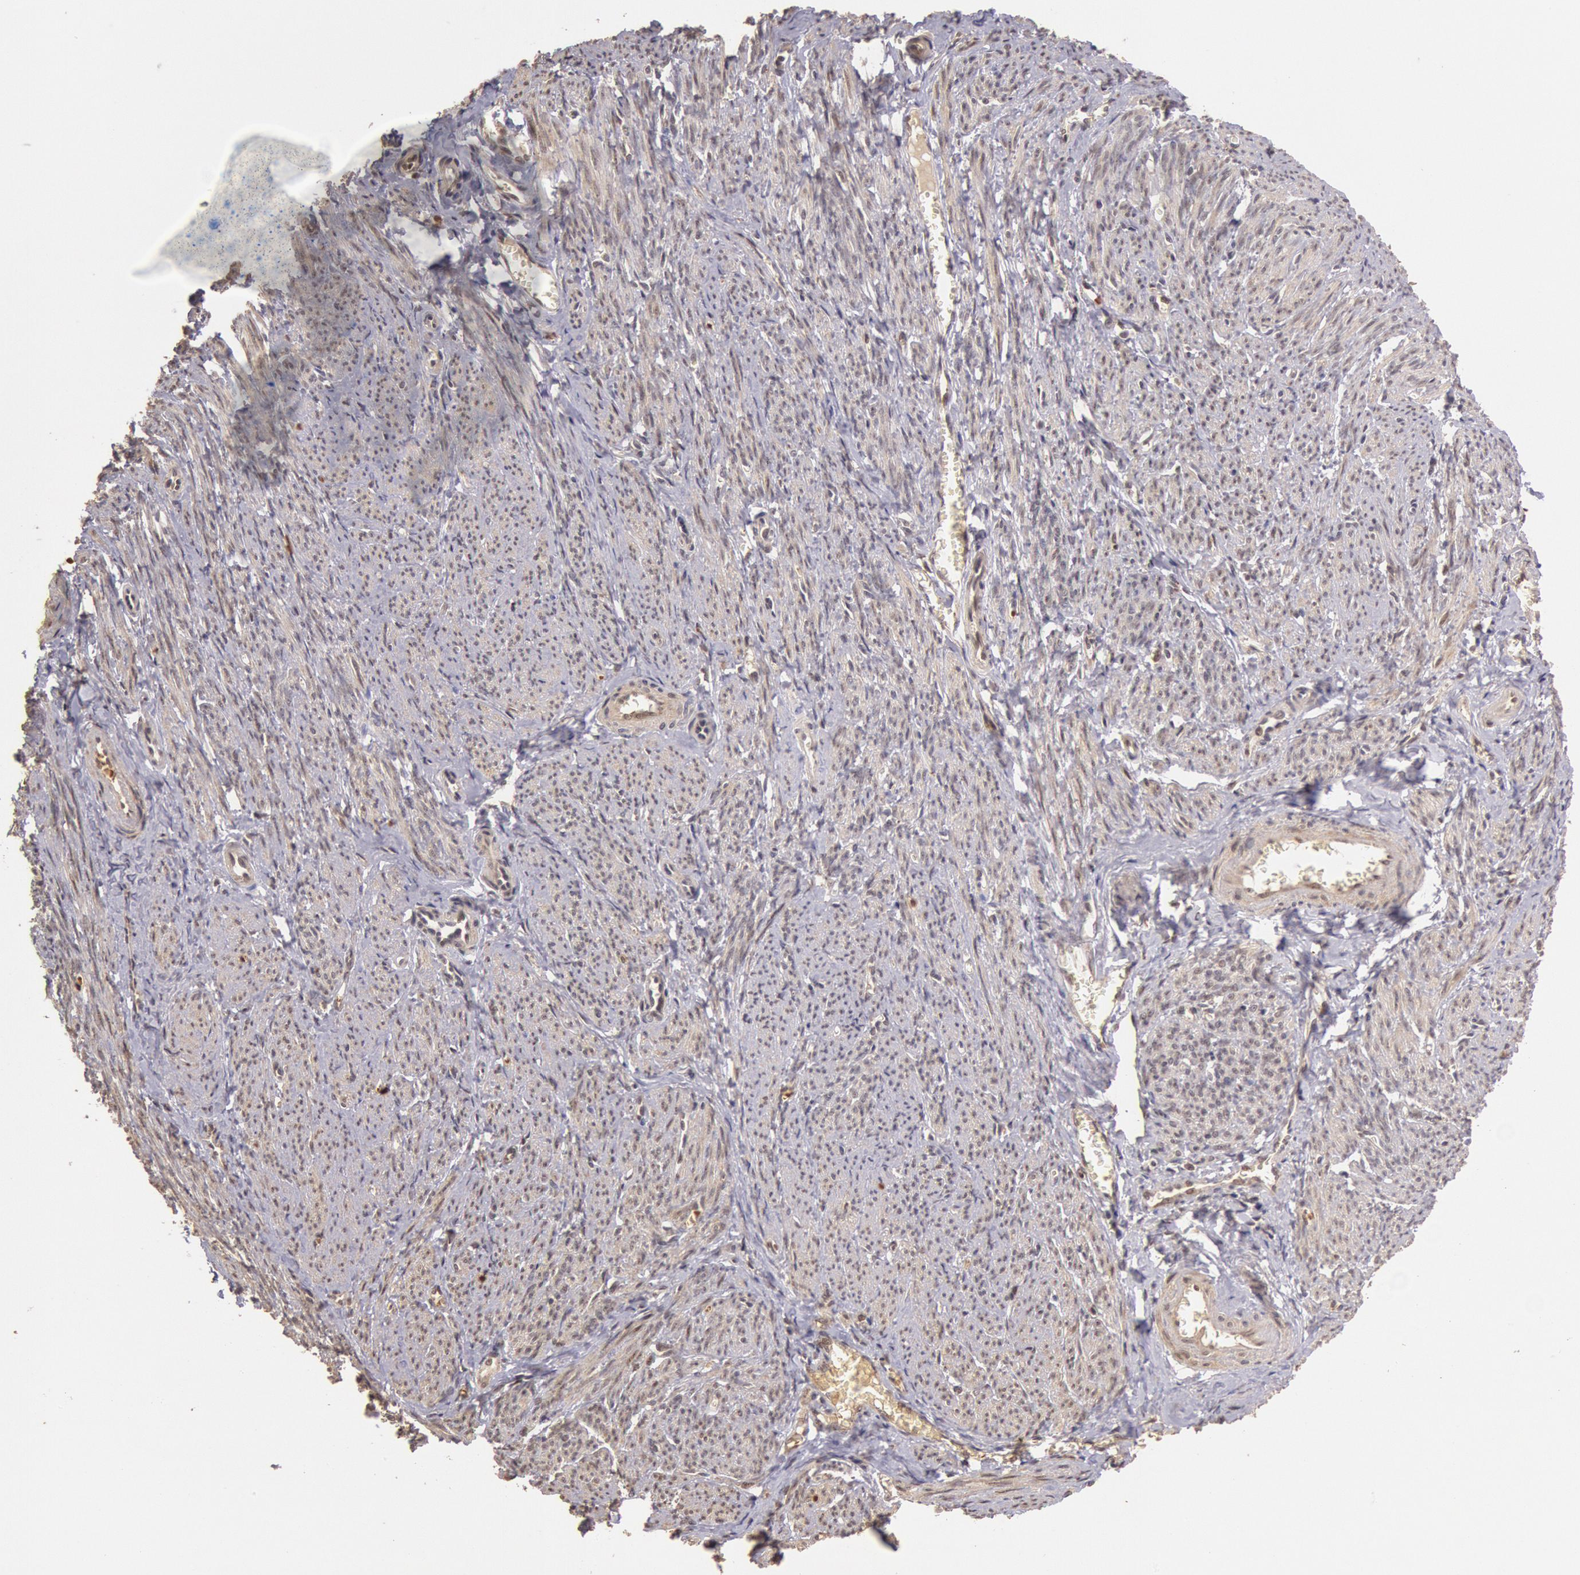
{"staining": {"intensity": "weak", "quantity": ">75%", "location": "nuclear"}, "tissue": "smooth muscle", "cell_type": "Smooth muscle cells", "image_type": "normal", "snomed": [{"axis": "morphology", "description": "Normal tissue, NOS"}, {"axis": "topography", "description": "Smooth muscle"}, {"axis": "topography", "description": "Cervix"}], "caption": "Immunohistochemical staining of unremarkable human smooth muscle displays low levels of weak nuclear expression in approximately >75% of smooth muscle cells. The protein of interest is stained brown, and the nuclei are stained in blue (DAB (3,3'-diaminobenzidine) IHC with brightfield microscopy, high magnification).", "gene": "LIG4", "patient": {"sex": "female", "age": 70}}